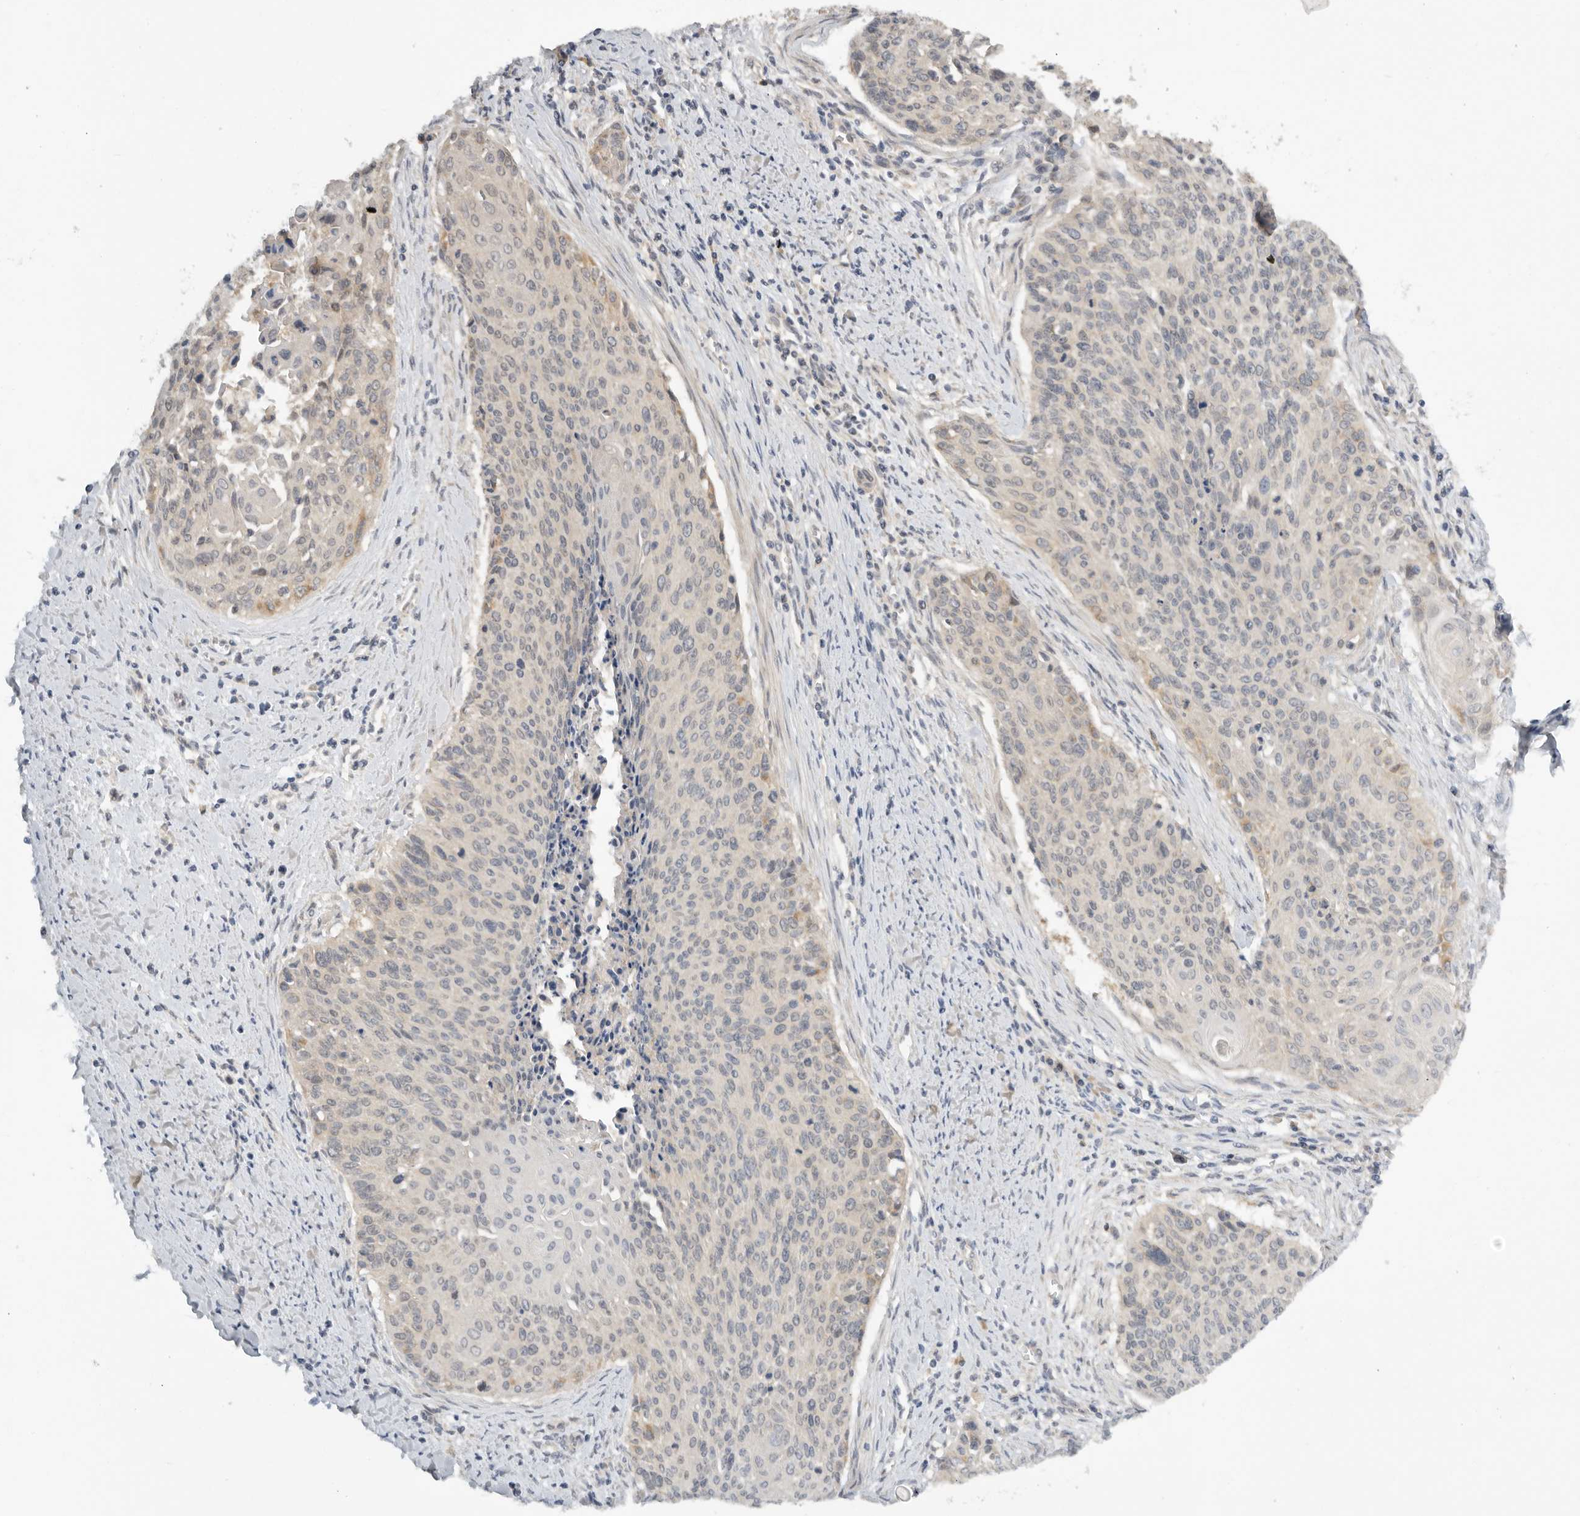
{"staining": {"intensity": "weak", "quantity": "<25%", "location": "cytoplasmic/membranous"}, "tissue": "cervical cancer", "cell_type": "Tumor cells", "image_type": "cancer", "snomed": [{"axis": "morphology", "description": "Squamous cell carcinoma, NOS"}, {"axis": "topography", "description": "Cervix"}], "caption": "This is a micrograph of IHC staining of cervical cancer, which shows no staining in tumor cells.", "gene": "AASDHPPT", "patient": {"sex": "female", "age": 55}}